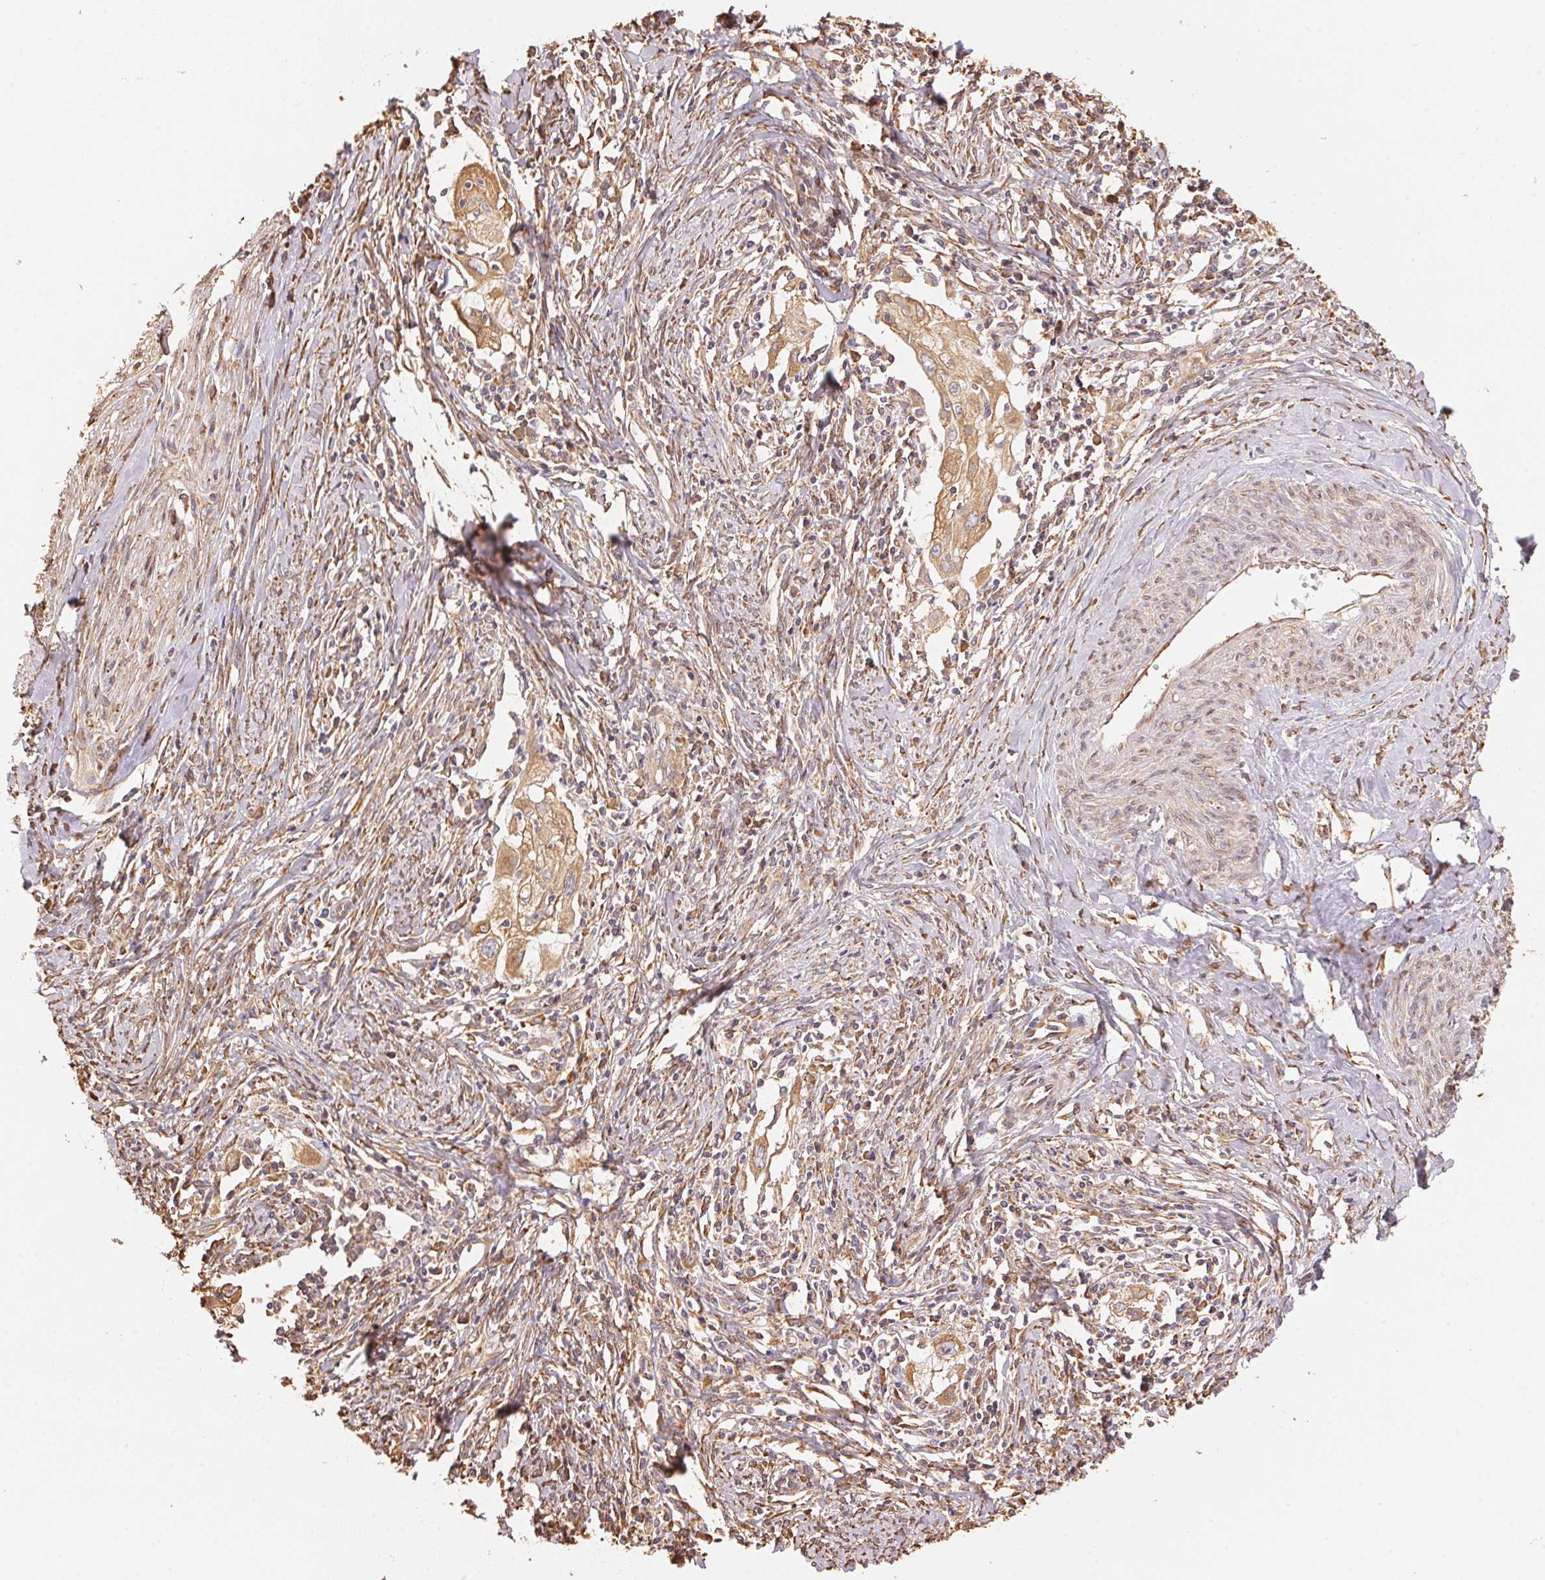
{"staining": {"intensity": "moderate", "quantity": ">75%", "location": "cytoplasmic/membranous"}, "tissue": "cervical cancer", "cell_type": "Tumor cells", "image_type": "cancer", "snomed": [{"axis": "morphology", "description": "Squamous cell carcinoma, NOS"}, {"axis": "topography", "description": "Cervix"}], "caption": "Cervical cancer (squamous cell carcinoma) was stained to show a protein in brown. There is medium levels of moderate cytoplasmic/membranous staining in approximately >75% of tumor cells. (Stains: DAB in brown, nuclei in blue, Microscopy: brightfield microscopy at high magnification).", "gene": "C6orf163", "patient": {"sex": "female", "age": 30}}